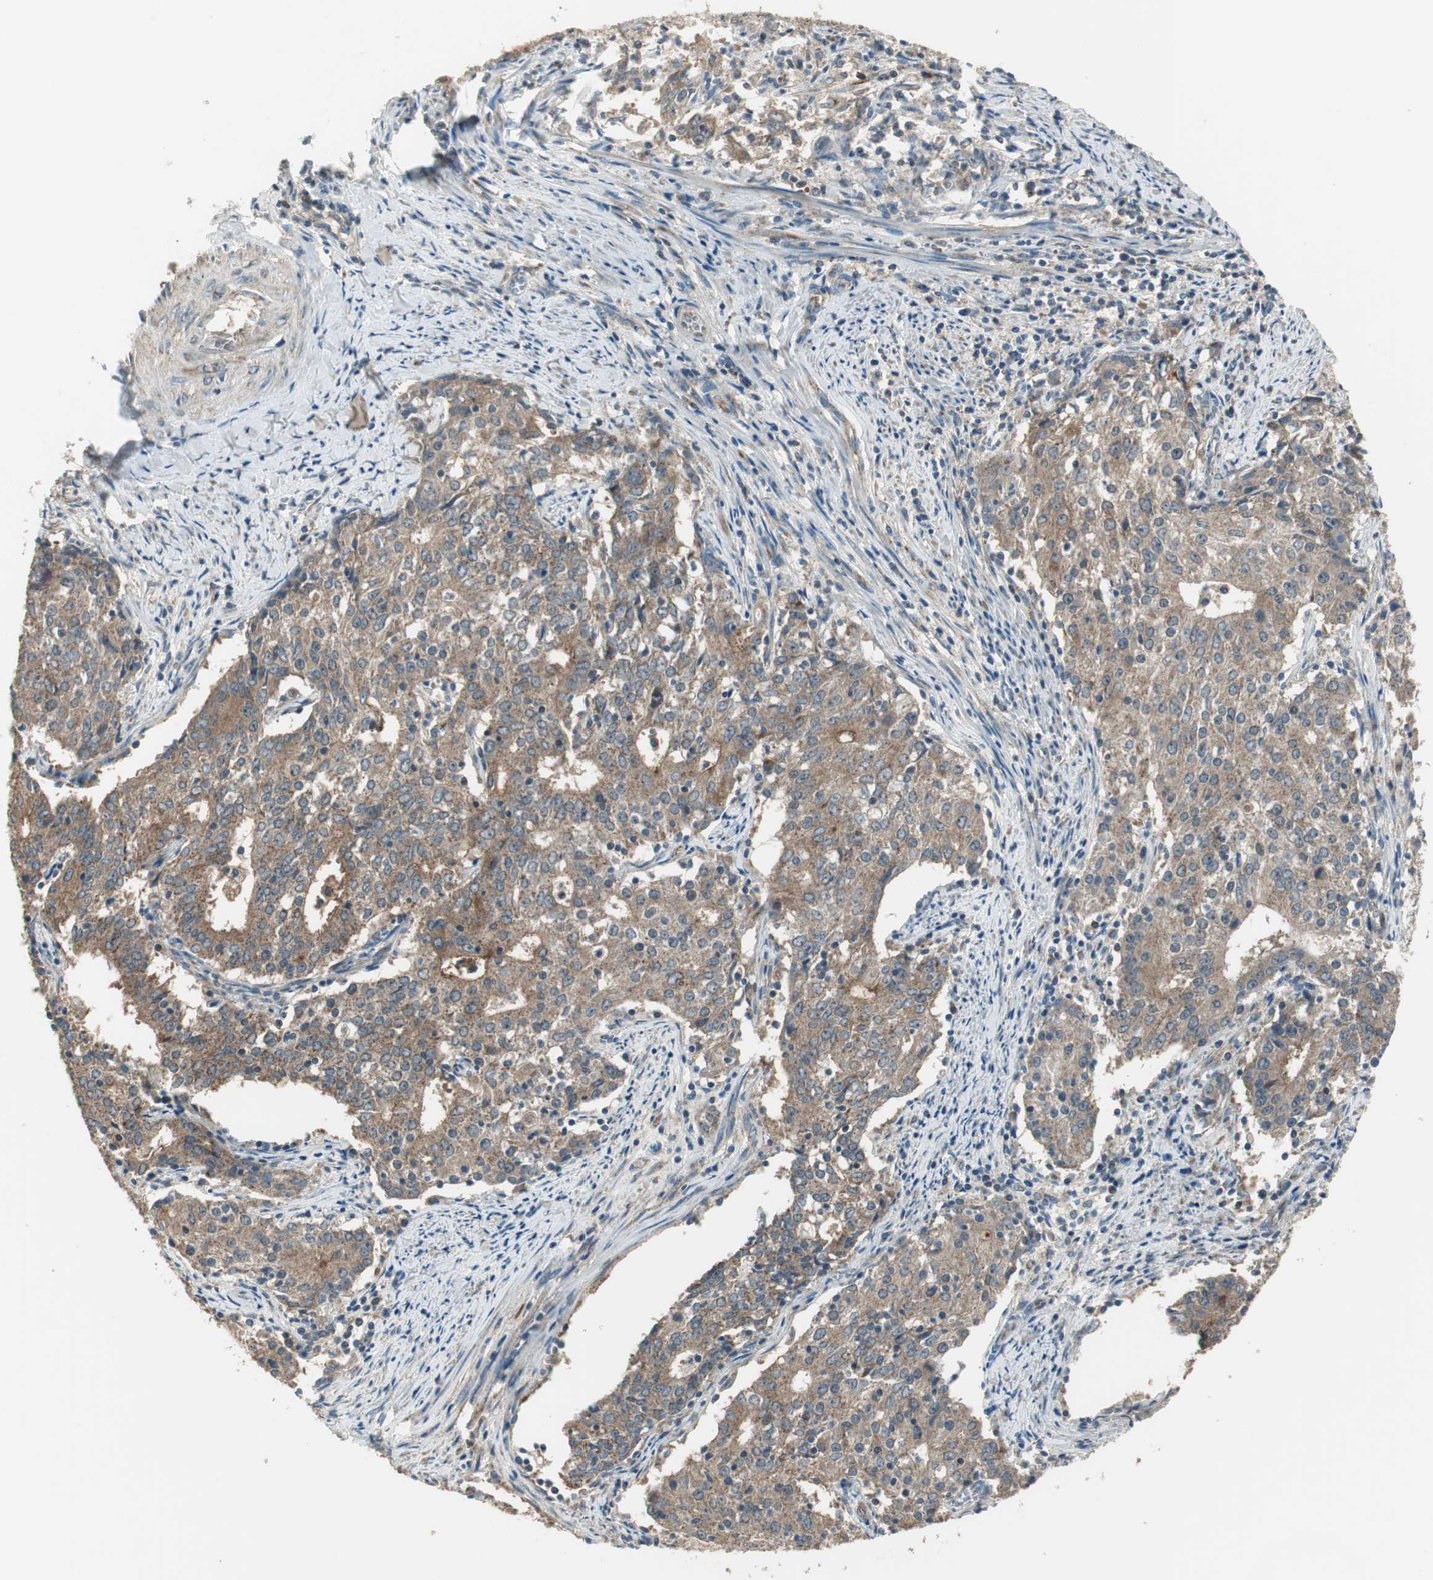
{"staining": {"intensity": "moderate", "quantity": ">75%", "location": "cytoplasmic/membranous"}, "tissue": "cervical cancer", "cell_type": "Tumor cells", "image_type": "cancer", "snomed": [{"axis": "morphology", "description": "Adenocarcinoma, NOS"}, {"axis": "topography", "description": "Cervix"}], "caption": "The micrograph reveals a brown stain indicating the presence of a protein in the cytoplasmic/membranous of tumor cells in cervical adenocarcinoma. (DAB IHC with brightfield microscopy, high magnification).", "gene": "MSTO1", "patient": {"sex": "female", "age": 44}}